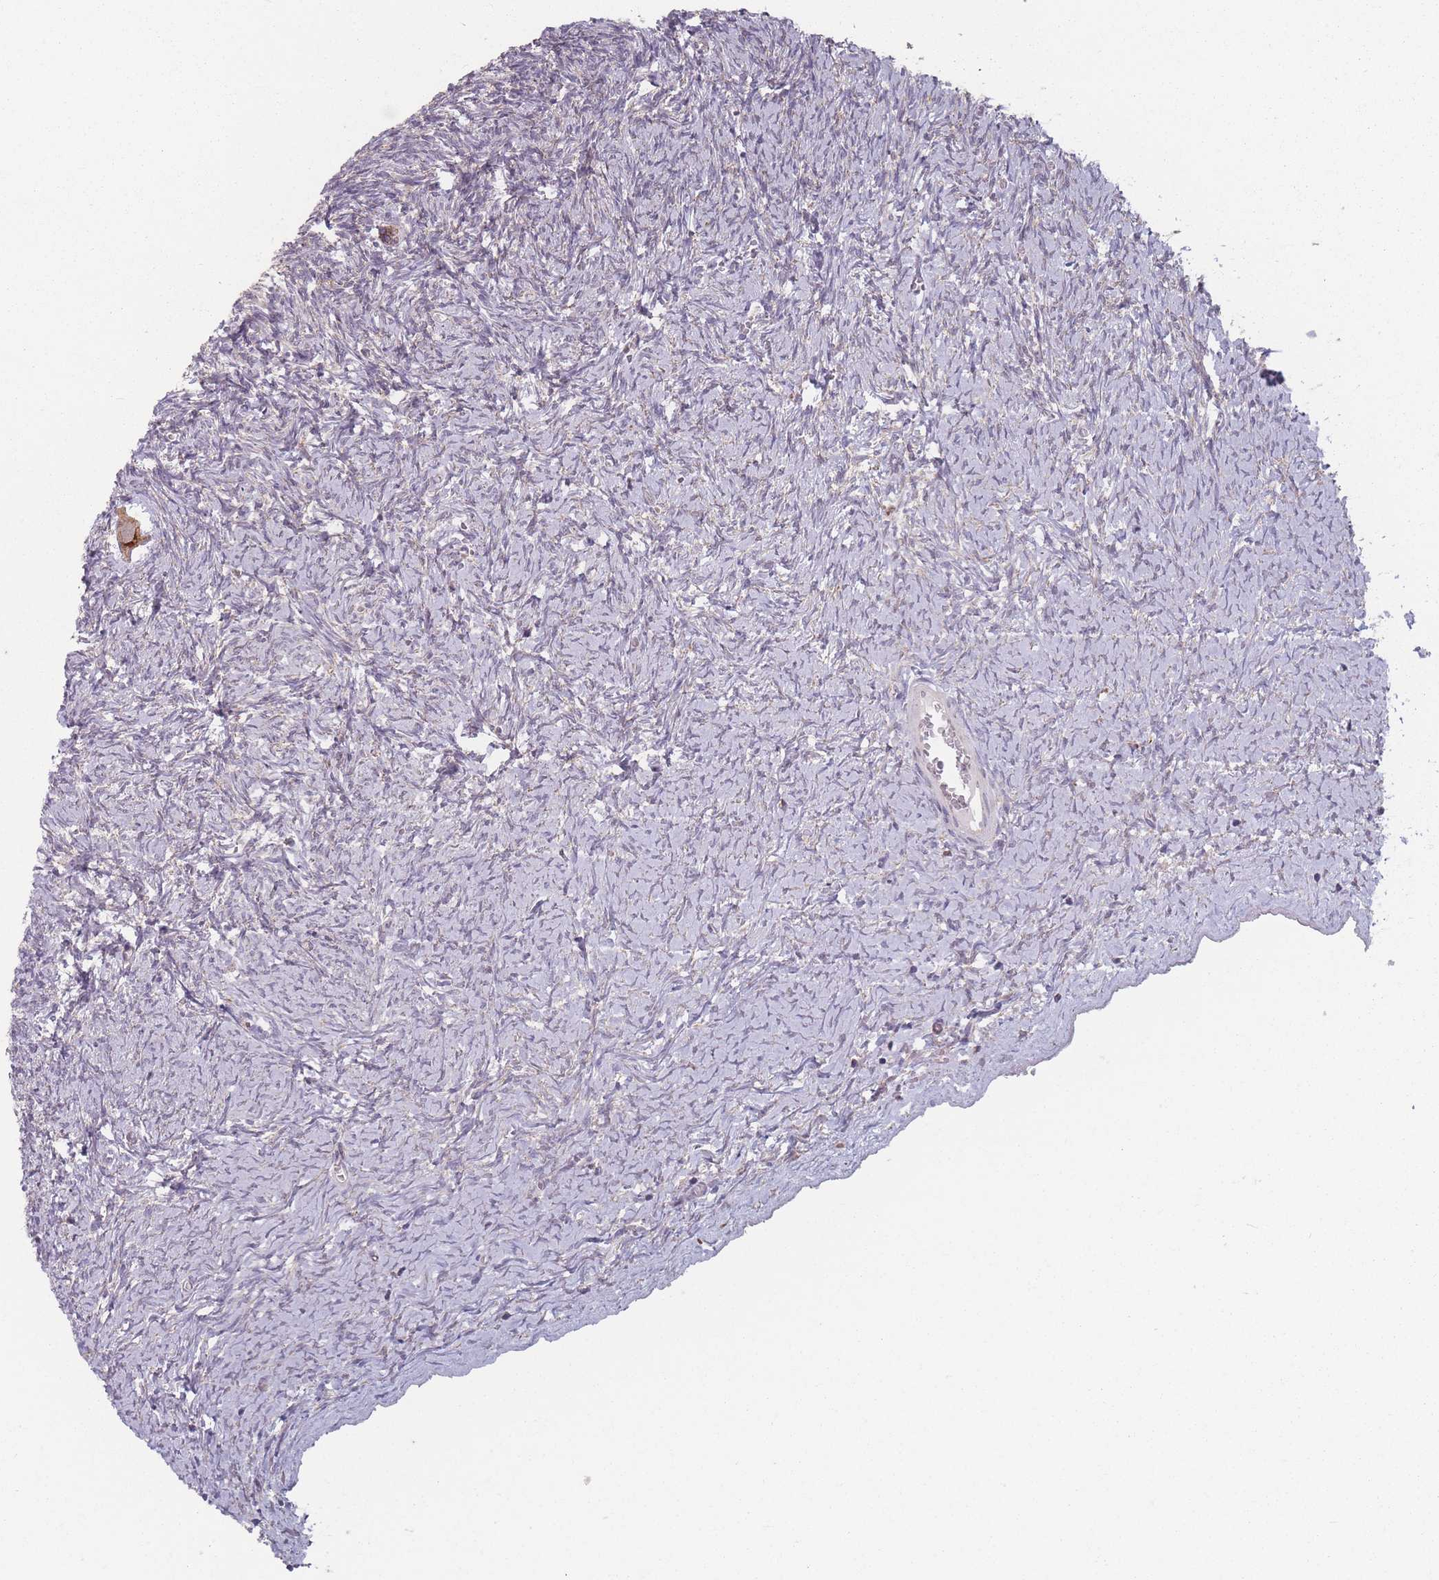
{"staining": {"intensity": "moderate", "quantity": ">75%", "location": "cytoplasmic/membranous"}, "tissue": "ovary", "cell_type": "Follicle cells", "image_type": "normal", "snomed": [{"axis": "morphology", "description": "Normal tissue, NOS"}, {"axis": "topography", "description": "Ovary"}], "caption": "A brown stain labels moderate cytoplasmic/membranous staining of a protein in follicle cells of unremarkable ovary.", "gene": "OR10Q1", "patient": {"sex": "female", "age": 39}}